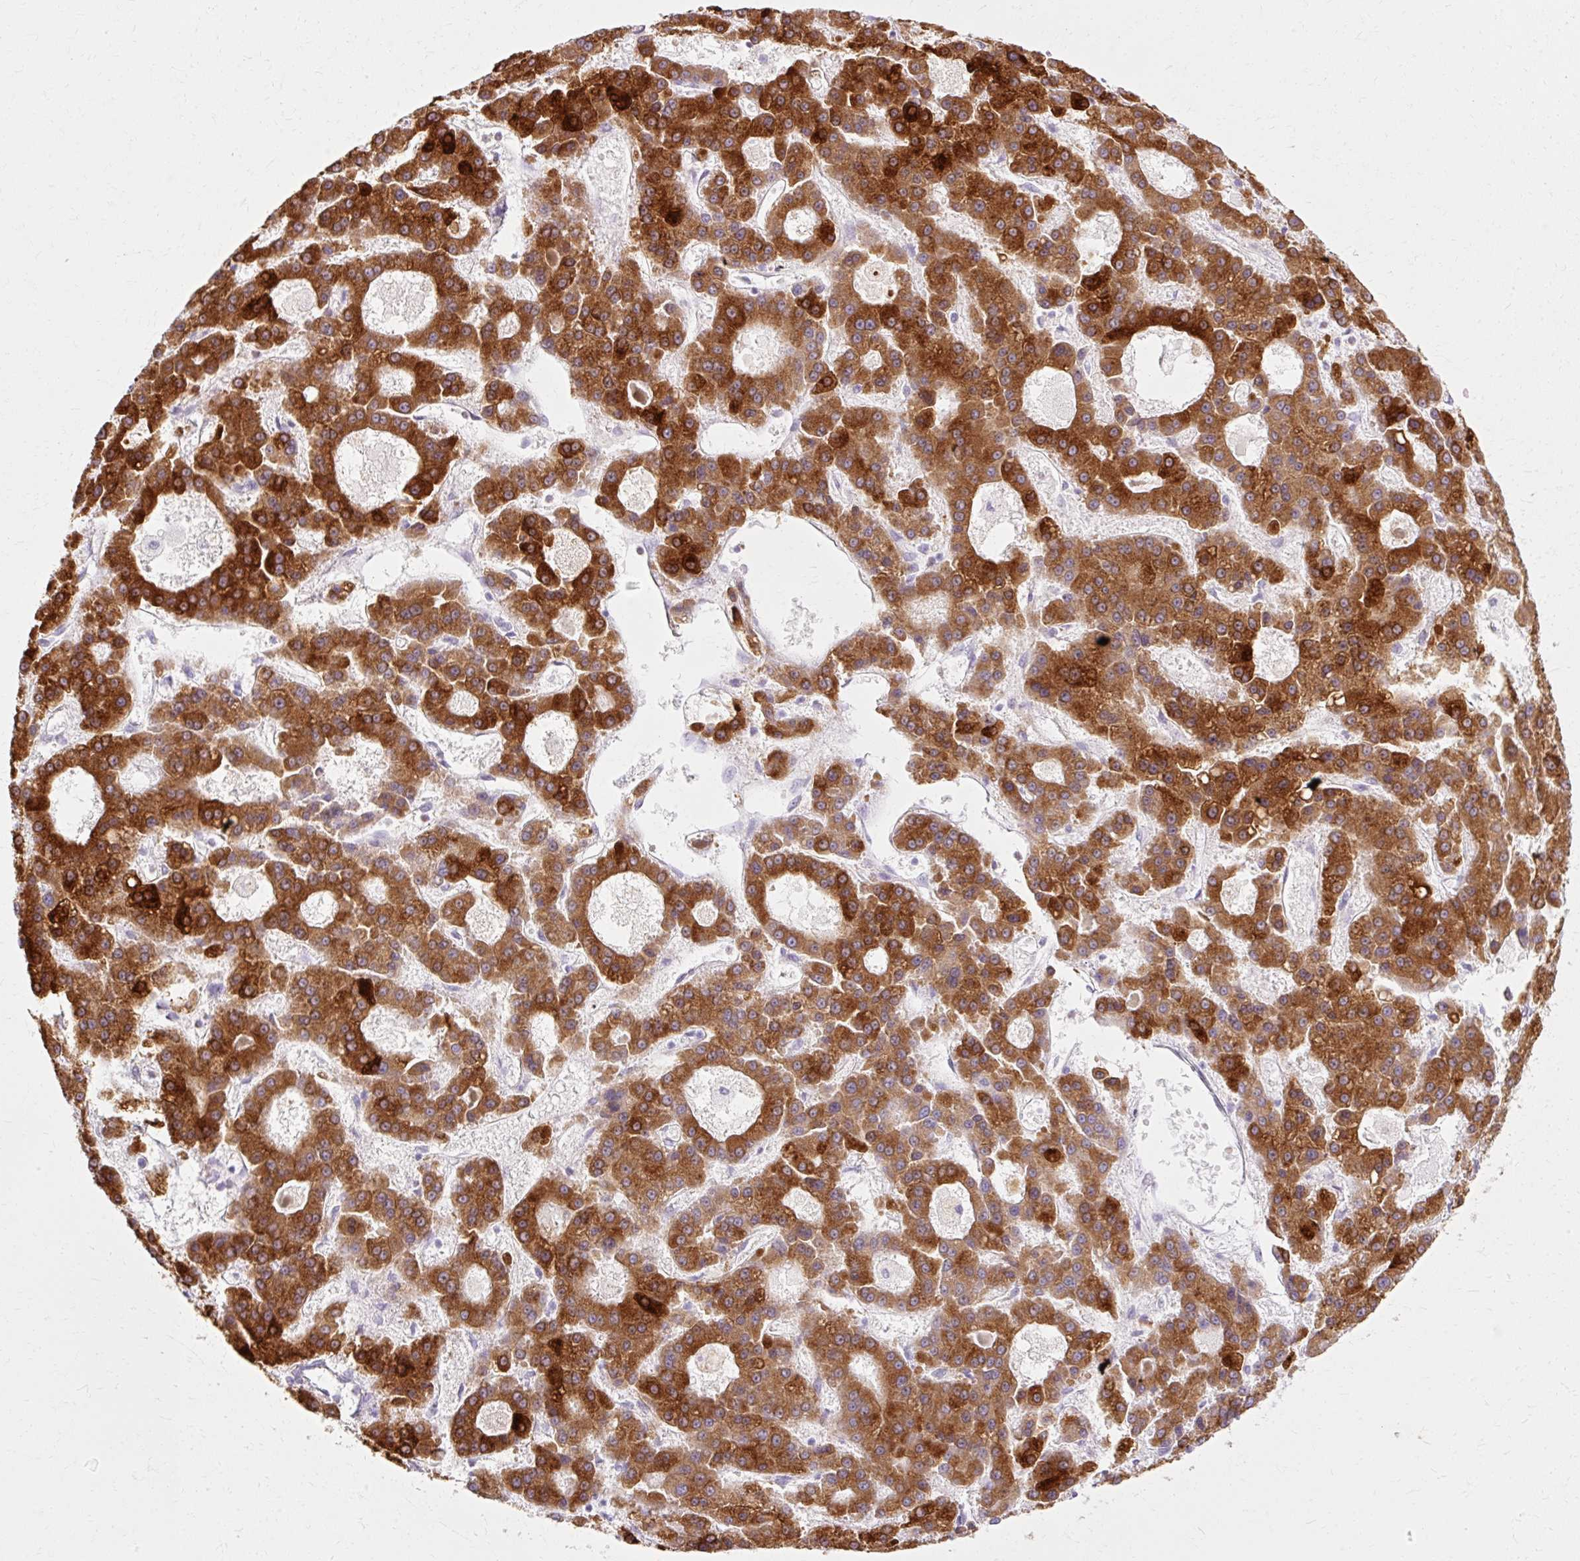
{"staining": {"intensity": "strong", "quantity": ">75%", "location": "cytoplasmic/membranous"}, "tissue": "liver cancer", "cell_type": "Tumor cells", "image_type": "cancer", "snomed": [{"axis": "morphology", "description": "Carcinoma, Hepatocellular, NOS"}, {"axis": "topography", "description": "Liver"}], "caption": "Human liver cancer (hepatocellular carcinoma) stained with a protein marker demonstrates strong staining in tumor cells.", "gene": "HSD11B1", "patient": {"sex": "male", "age": 70}}